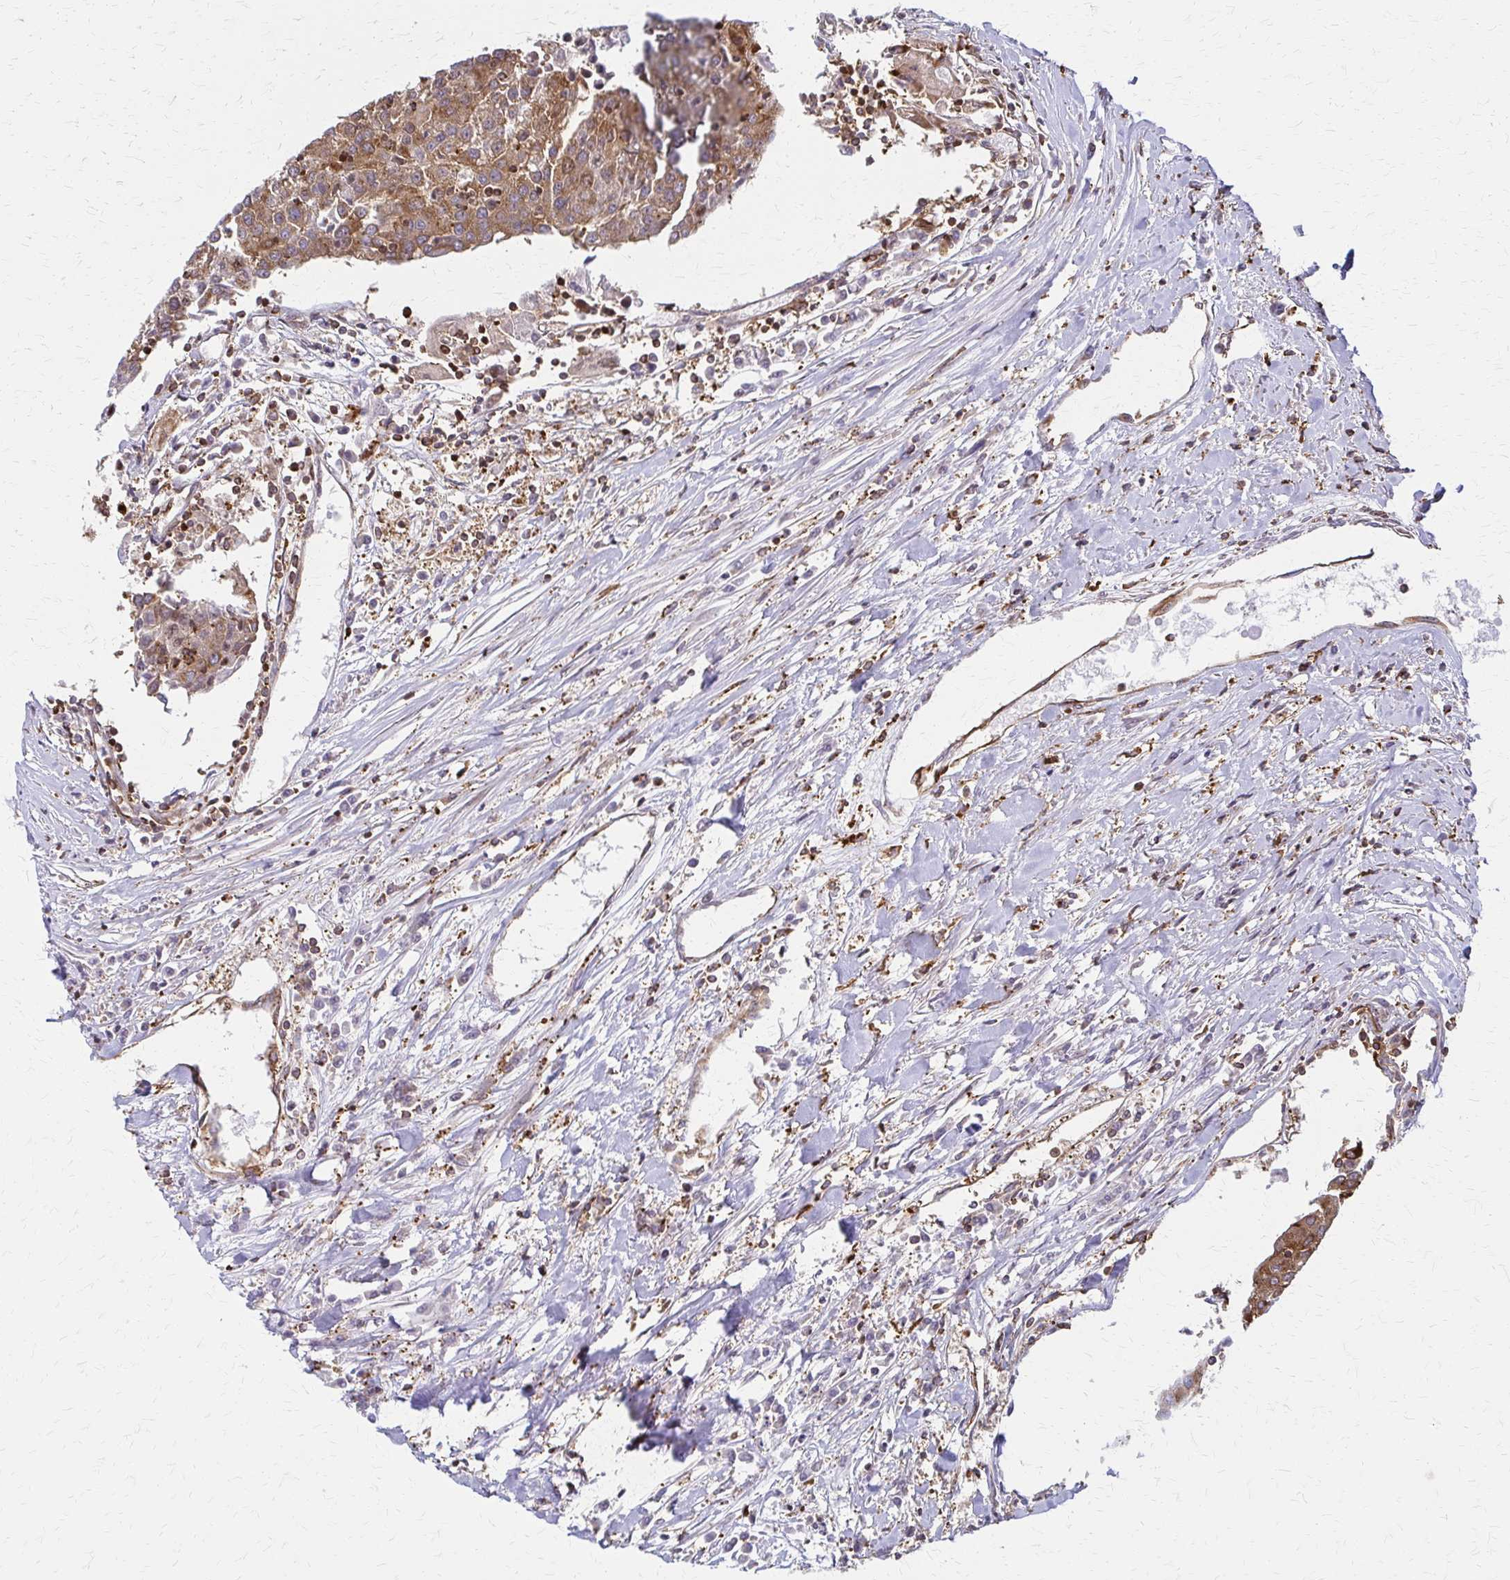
{"staining": {"intensity": "moderate", "quantity": ">75%", "location": "cytoplasmic/membranous"}, "tissue": "urothelial cancer", "cell_type": "Tumor cells", "image_type": "cancer", "snomed": [{"axis": "morphology", "description": "Urothelial carcinoma, High grade"}, {"axis": "topography", "description": "Urinary bladder"}], "caption": "Protein positivity by immunohistochemistry shows moderate cytoplasmic/membranous expression in about >75% of tumor cells in high-grade urothelial carcinoma.", "gene": "WASF2", "patient": {"sex": "female", "age": 85}}